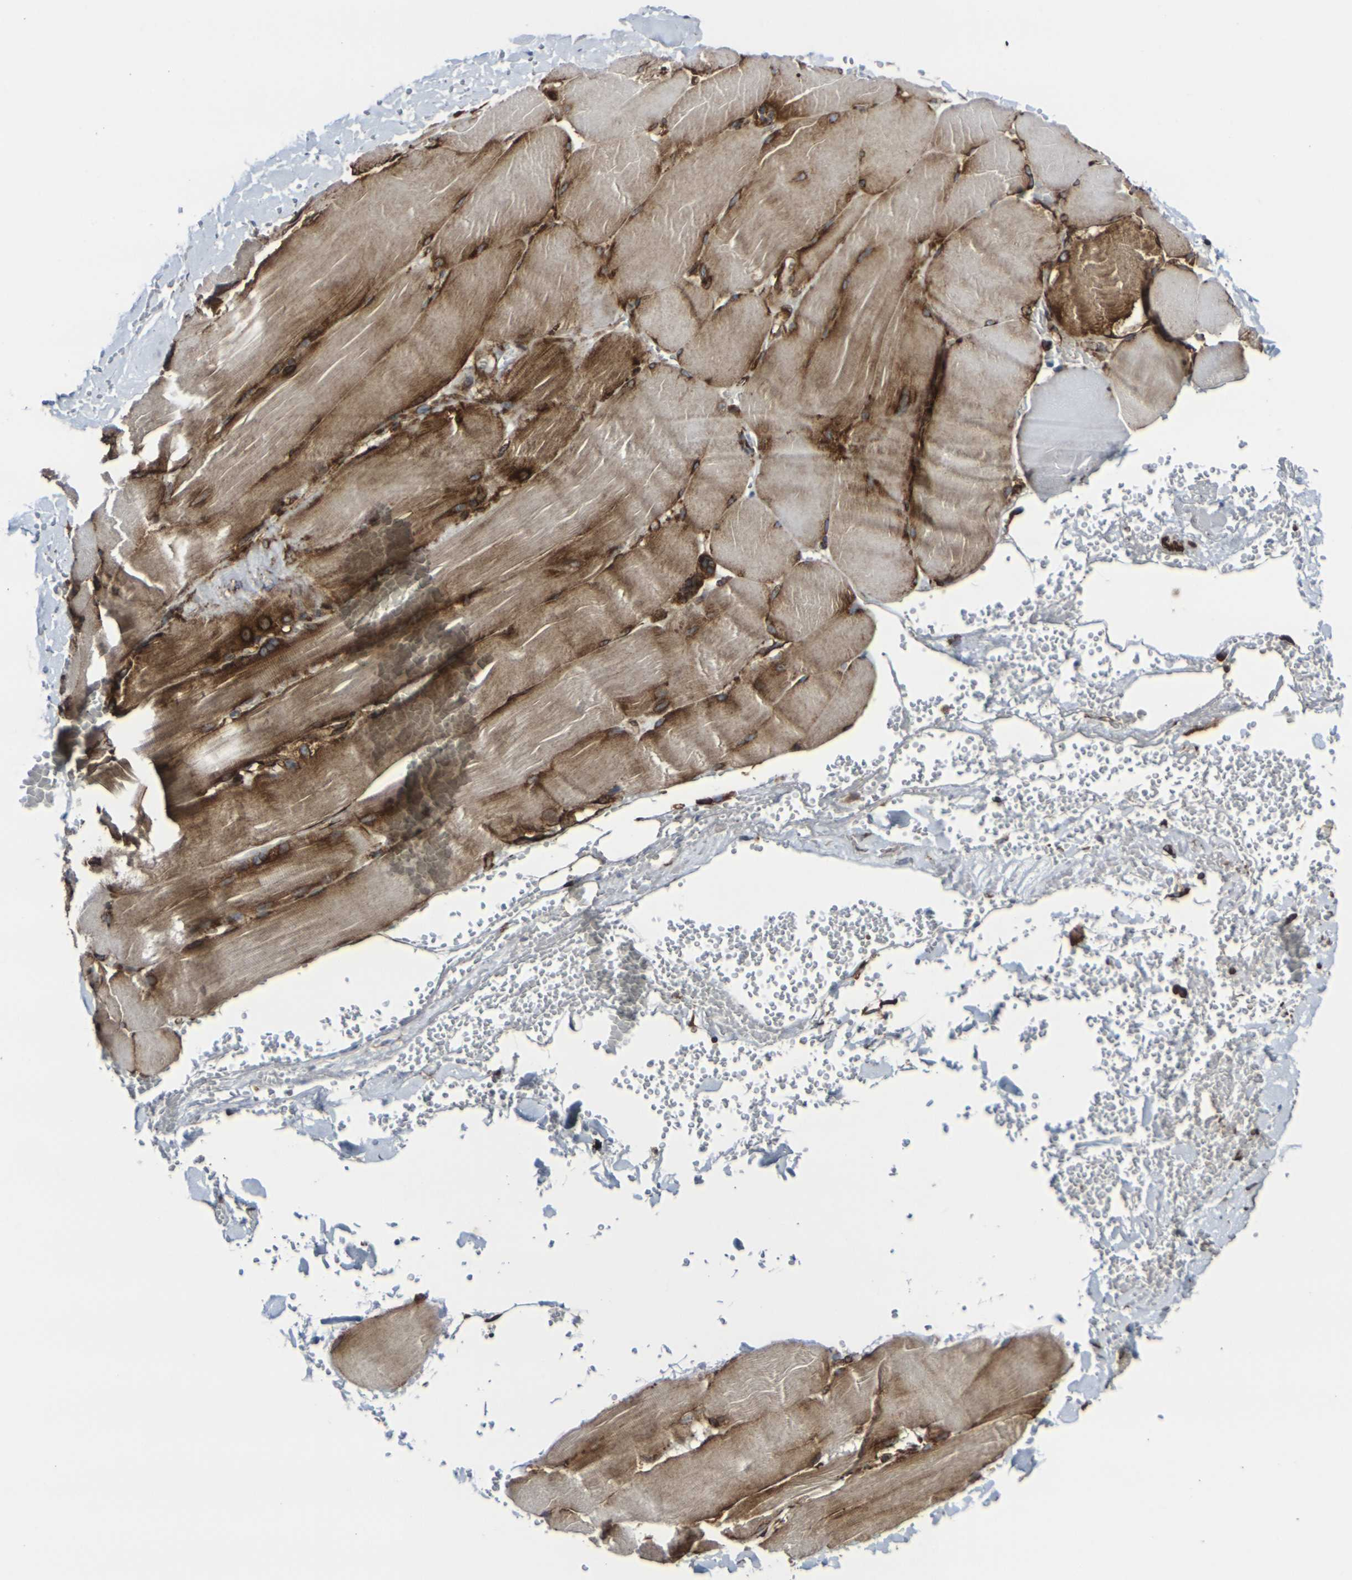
{"staining": {"intensity": "moderate", "quantity": ">75%", "location": "cytoplasmic/membranous"}, "tissue": "skeletal muscle", "cell_type": "Myocytes", "image_type": "normal", "snomed": [{"axis": "morphology", "description": "Normal tissue, NOS"}, {"axis": "topography", "description": "Skin"}, {"axis": "topography", "description": "Skeletal muscle"}], "caption": "High-power microscopy captured an immunohistochemistry histopathology image of normal skeletal muscle, revealing moderate cytoplasmic/membranous positivity in approximately >75% of myocytes.", "gene": "MARCHF2", "patient": {"sex": "male", "age": 83}}